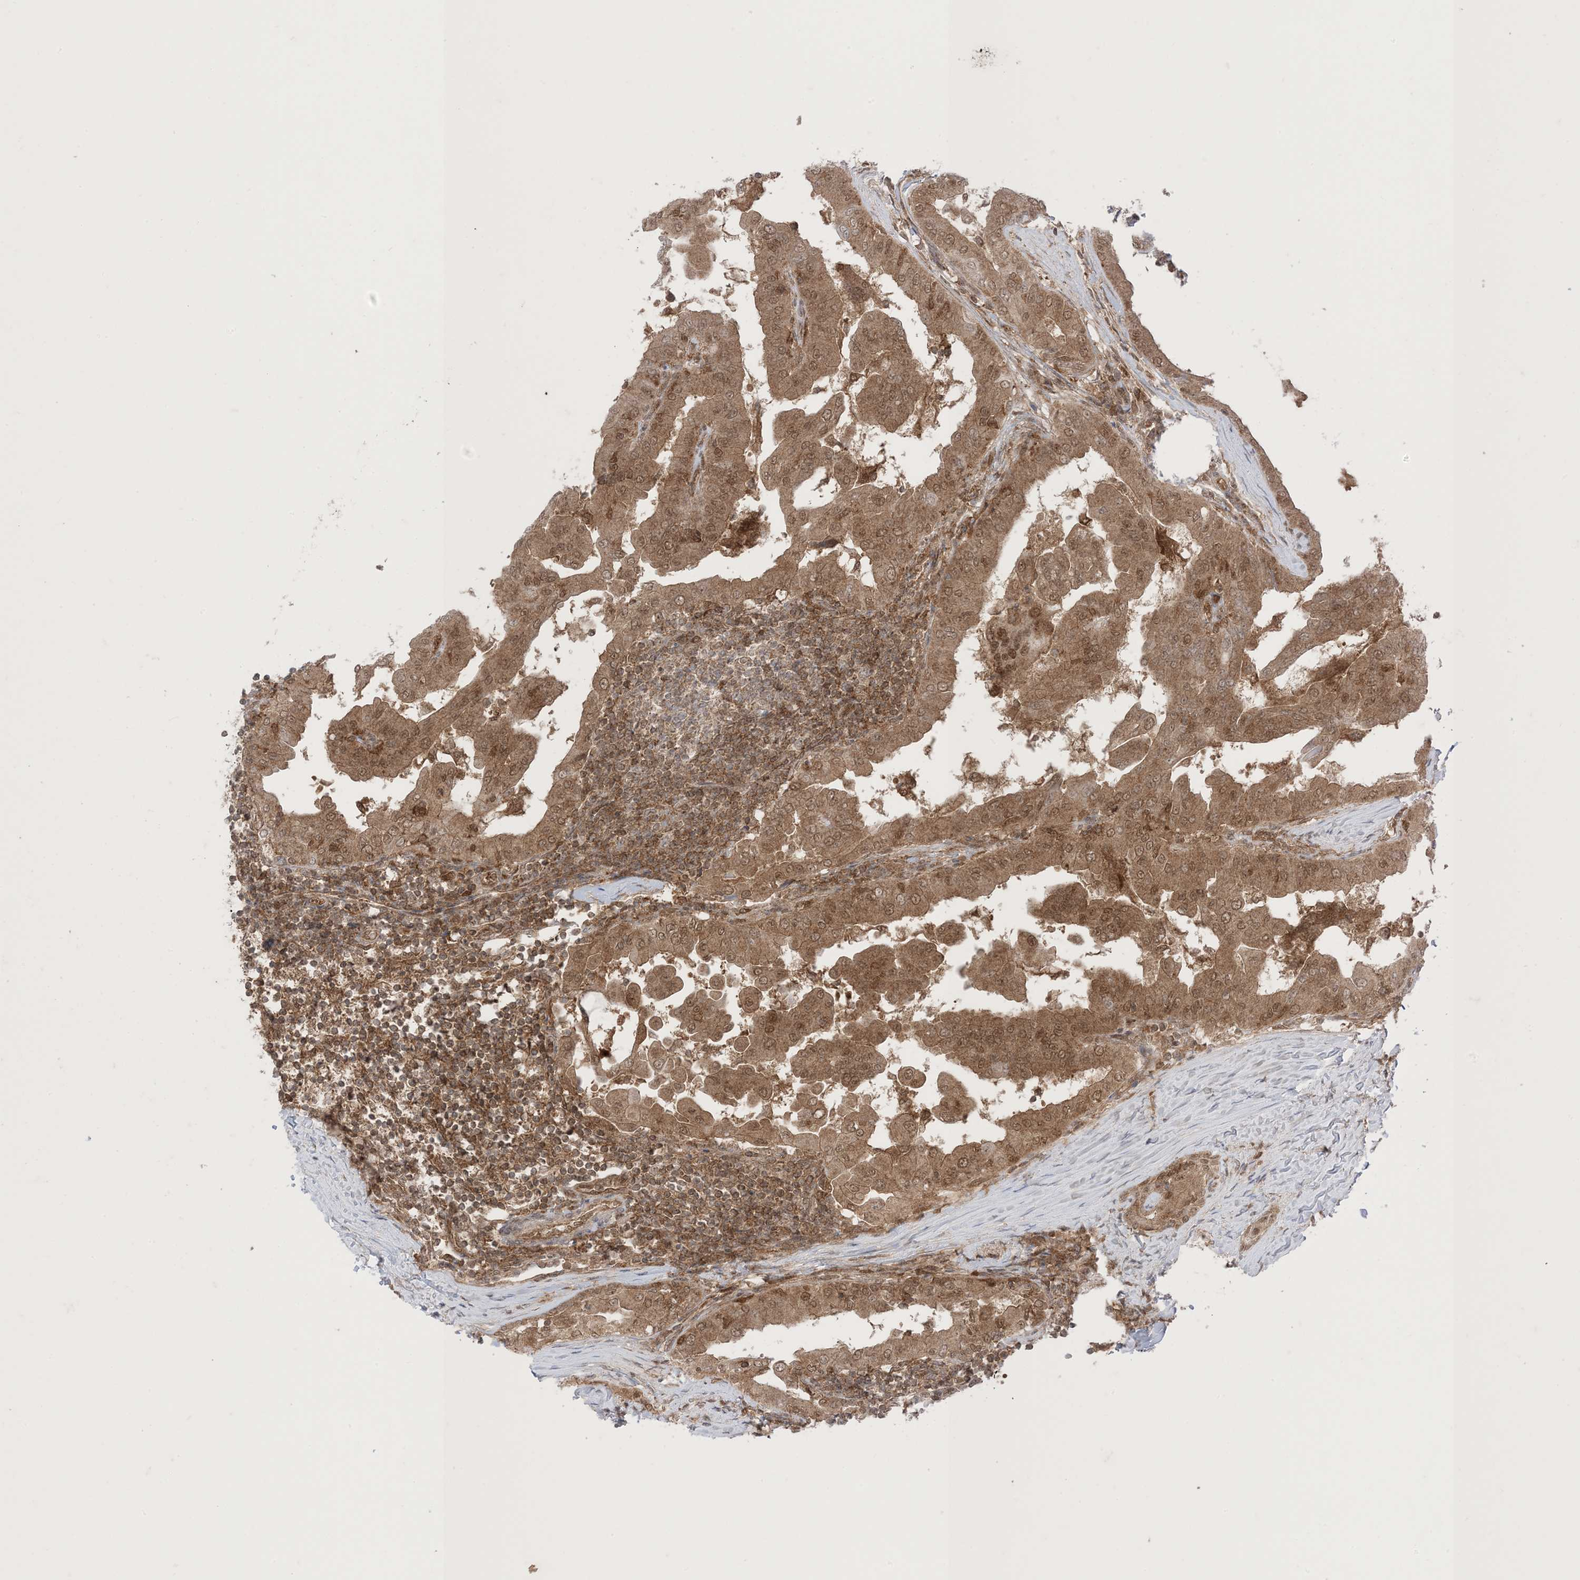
{"staining": {"intensity": "moderate", "quantity": ">75%", "location": "cytoplasmic/membranous,nuclear"}, "tissue": "thyroid cancer", "cell_type": "Tumor cells", "image_type": "cancer", "snomed": [{"axis": "morphology", "description": "Papillary adenocarcinoma, NOS"}, {"axis": "topography", "description": "Thyroid gland"}], "caption": "Protein staining exhibits moderate cytoplasmic/membranous and nuclear staining in about >75% of tumor cells in papillary adenocarcinoma (thyroid).", "gene": "PTPA", "patient": {"sex": "male", "age": 33}}